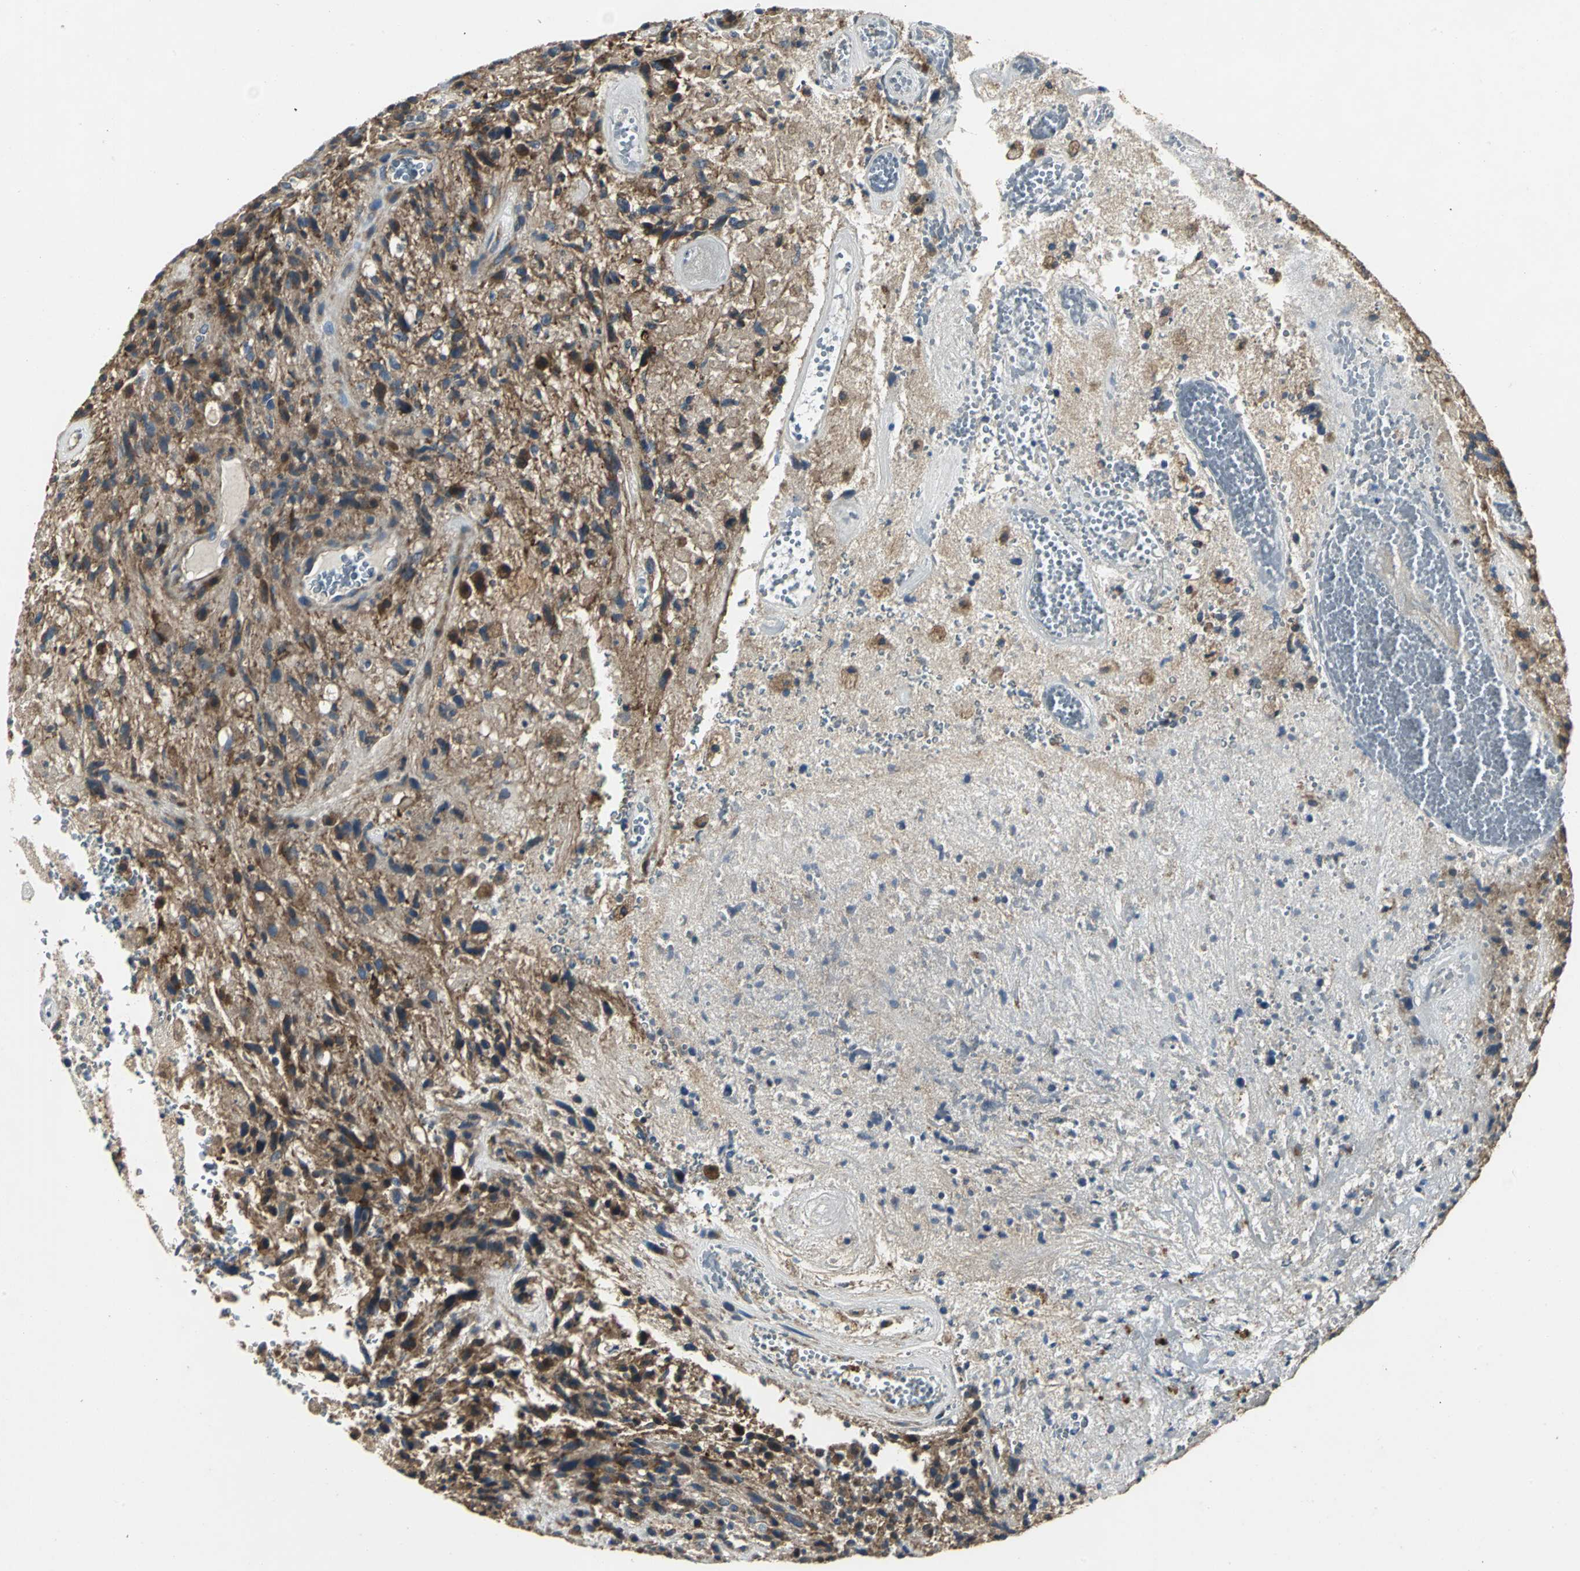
{"staining": {"intensity": "moderate", "quantity": ">75%", "location": "cytoplasmic/membranous"}, "tissue": "glioma", "cell_type": "Tumor cells", "image_type": "cancer", "snomed": [{"axis": "morphology", "description": "Normal tissue, NOS"}, {"axis": "morphology", "description": "Glioma, malignant, High grade"}, {"axis": "topography", "description": "Cerebral cortex"}], "caption": "About >75% of tumor cells in glioma display moderate cytoplasmic/membranous protein expression as visualized by brown immunohistochemical staining.", "gene": "IRF3", "patient": {"sex": "male", "age": 75}}